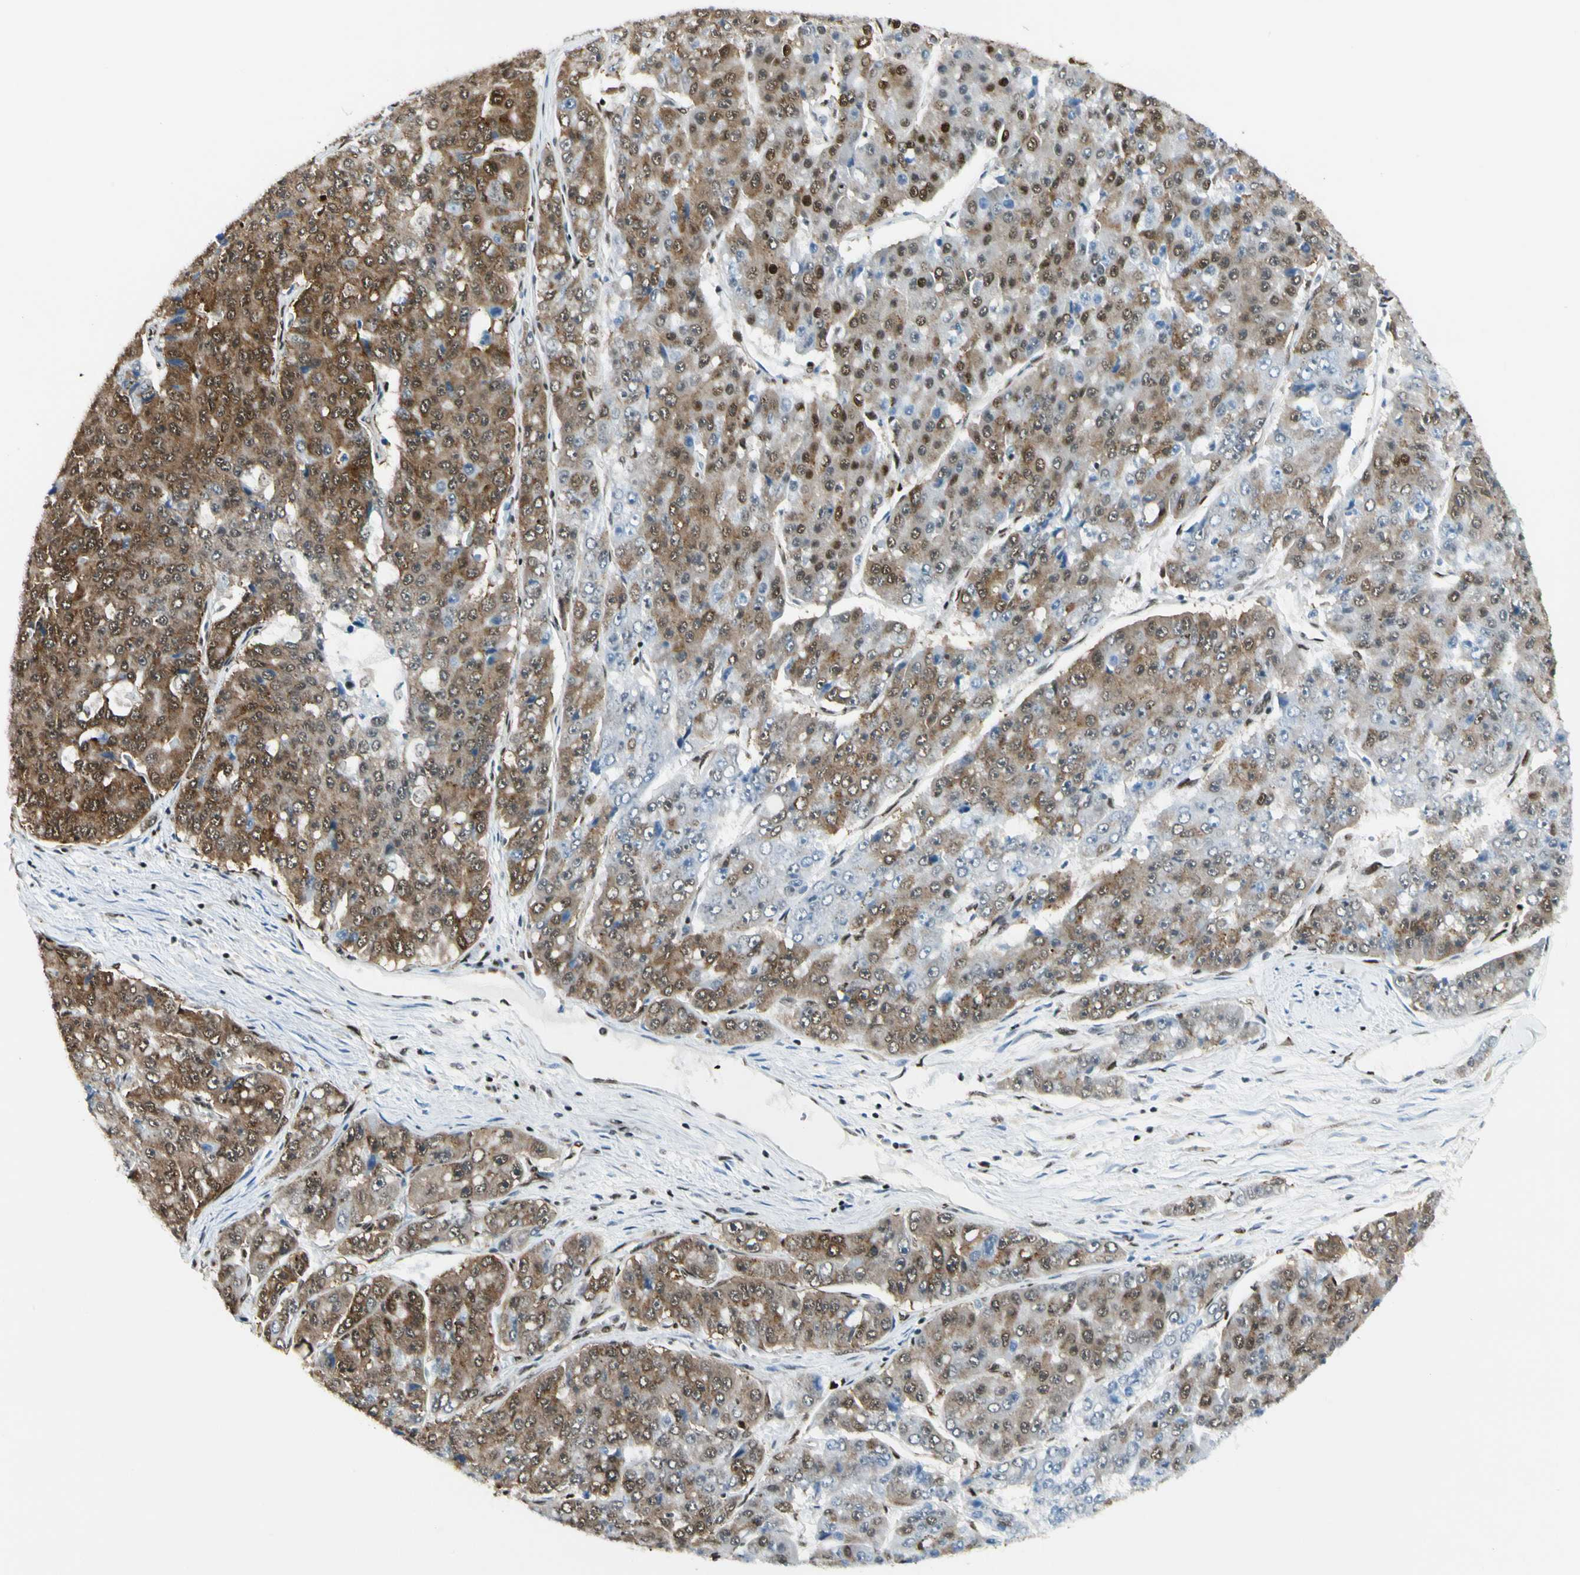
{"staining": {"intensity": "strong", "quantity": ">75%", "location": "cytoplasmic/membranous,nuclear"}, "tissue": "pancreatic cancer", "cell_type": "Tumor cells", "image_type": "cancer", "snomed": [{"axis": "morphology", "description": "Adenocarcinoma, NOS"}, {"axis": "topography", "description": "Pancreas"}], "caption": "A high amount of strong cytoplasmic/membranous and nuclear positivity is appreciated in approximately >75% of tumor cells in pancreatic cancer (adenocarcinoma) tissue. (brown staining indicates protein expression, while blue staining denotes nuclei).", "gene": "FUS", "patient": {"sex": "male", "age": 50}}